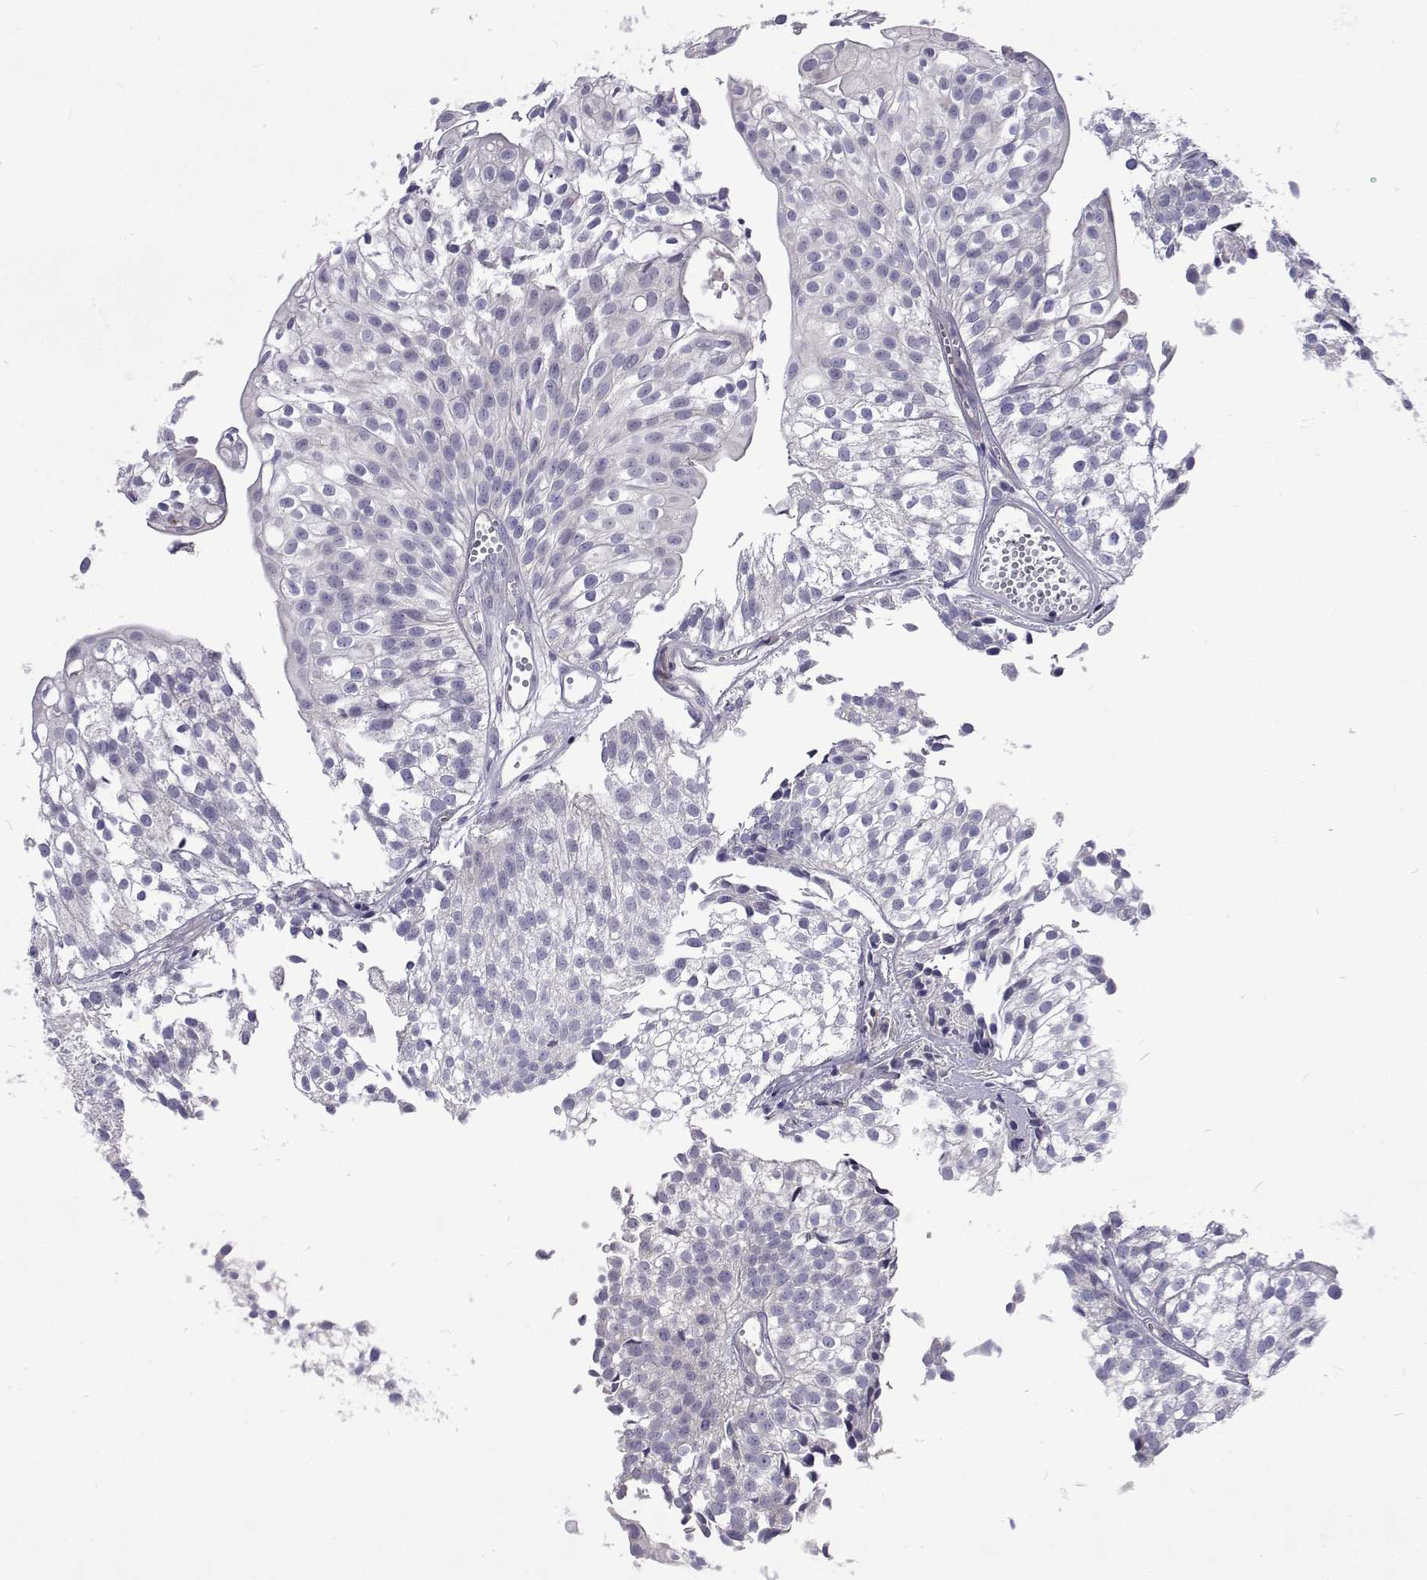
{"staining": {"intensity": "negative", "quantity": "none", "location": "none"}, "tissue": "urothelial cancer", "cell_type": "Tumor cells", "image_type": "cancer", "snomed": [{"axis": "morphology", "description": "Urothelial carcinoma, Low grade"}, {"axis": "topography", "description": "Urinary bladder"}], "caption": "Tumor cells show no significant protein positivity in urothelial cancer. (Immunohistochemistry, brightfield microscopy, high magnification).", "gene": "NPR3", "patient": {"sex": "male", "age": 70}}